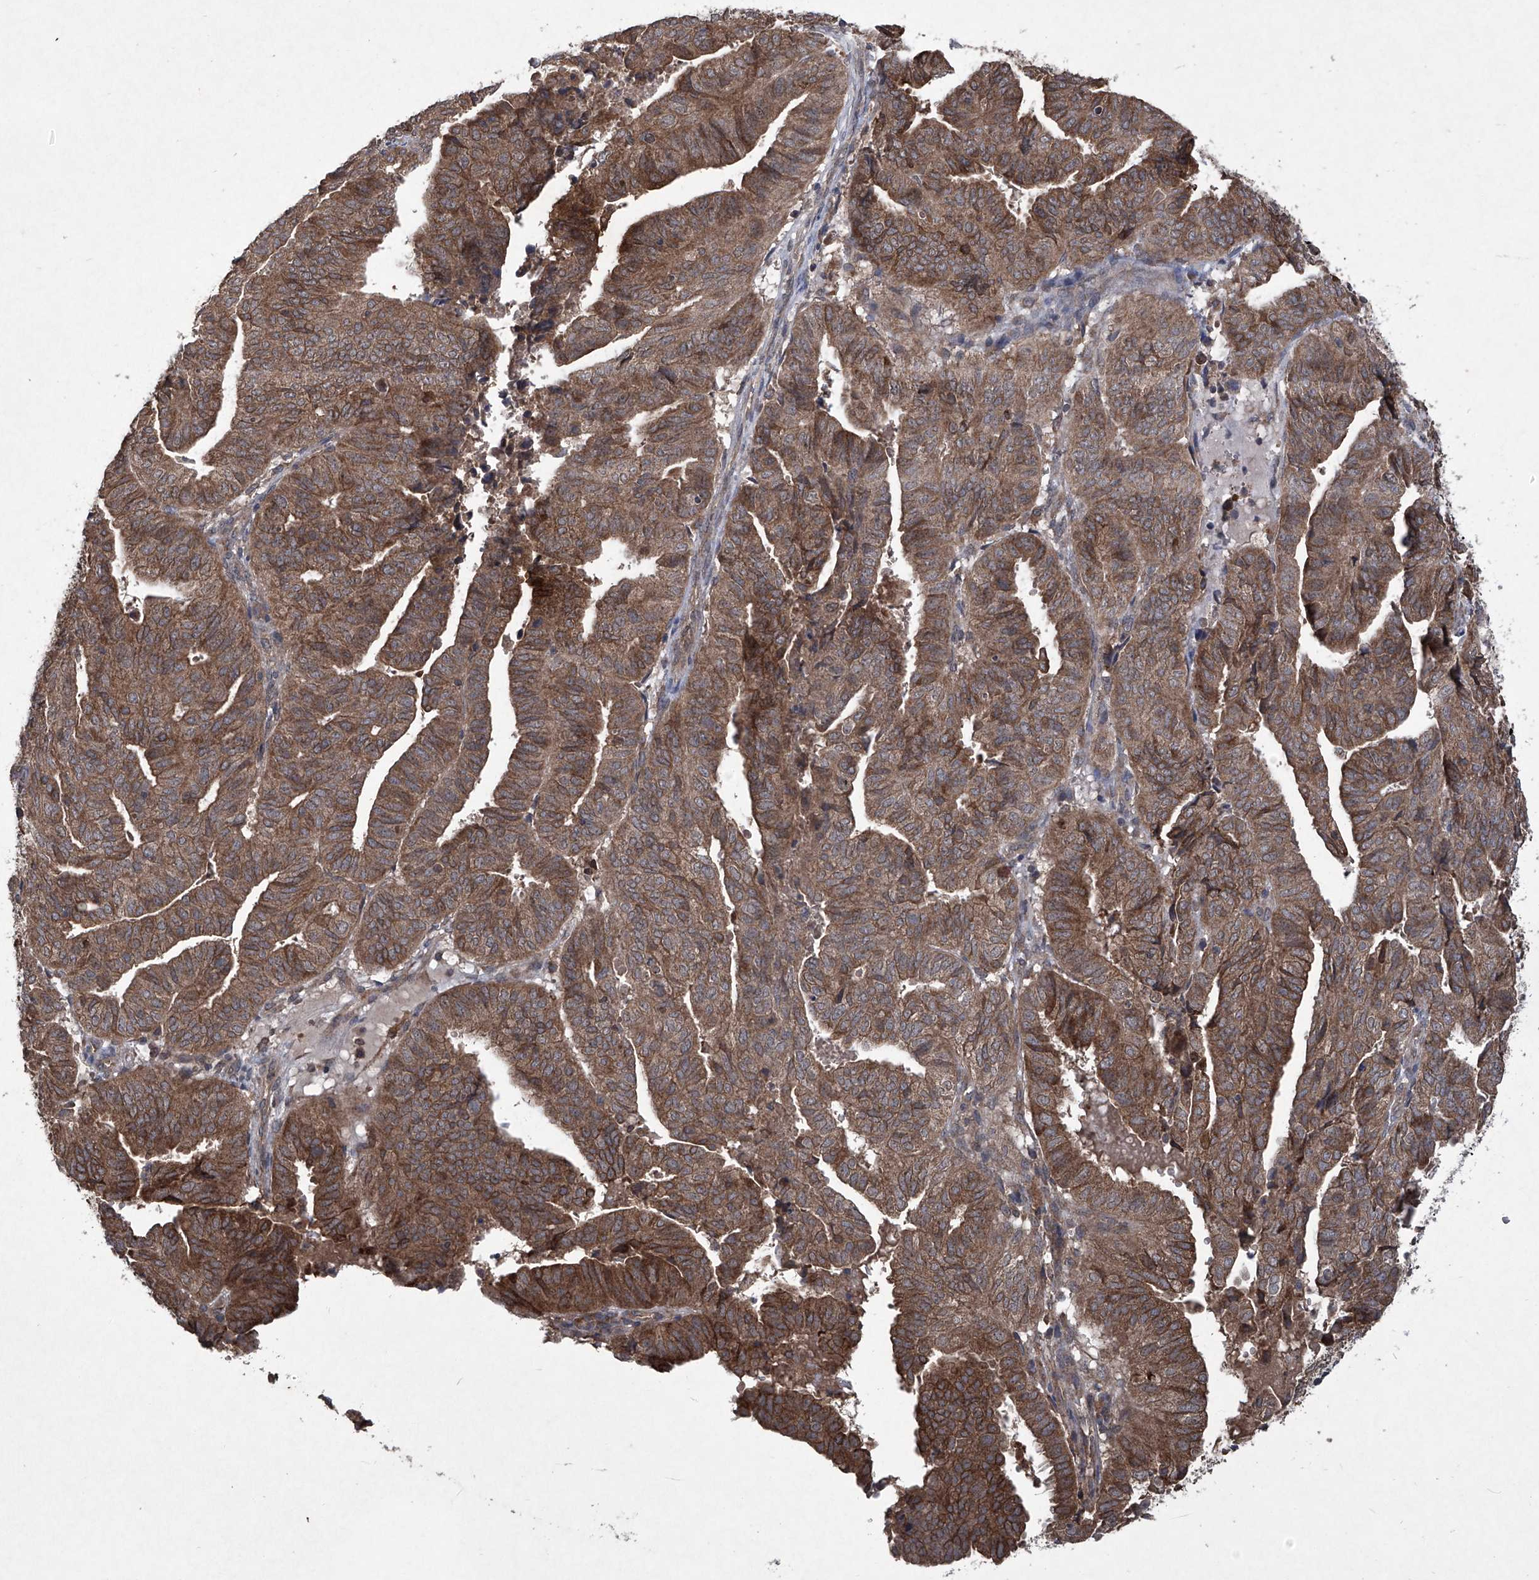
{"staining": {"intensity": "moderate", "quantity": ">75%", "location": "cytoplasmic/membranous"}, "tissue": "endometrial cancer", "cell_type": "Tumor cells", "image_type": "cancer", "snomed": [{"axis": "morphology", "description": "Adenocarcinoma, NOS"}, {"axis": "topography", "description": "Uterus"}], "caption": "A micrograph of endometrial cancer stained for a protein demonstrates moderate cytoplasmic/membranous brown staining in tumor cells.", "gene": "SUMF2", "patient": {"sex": "female", "age": 77}}